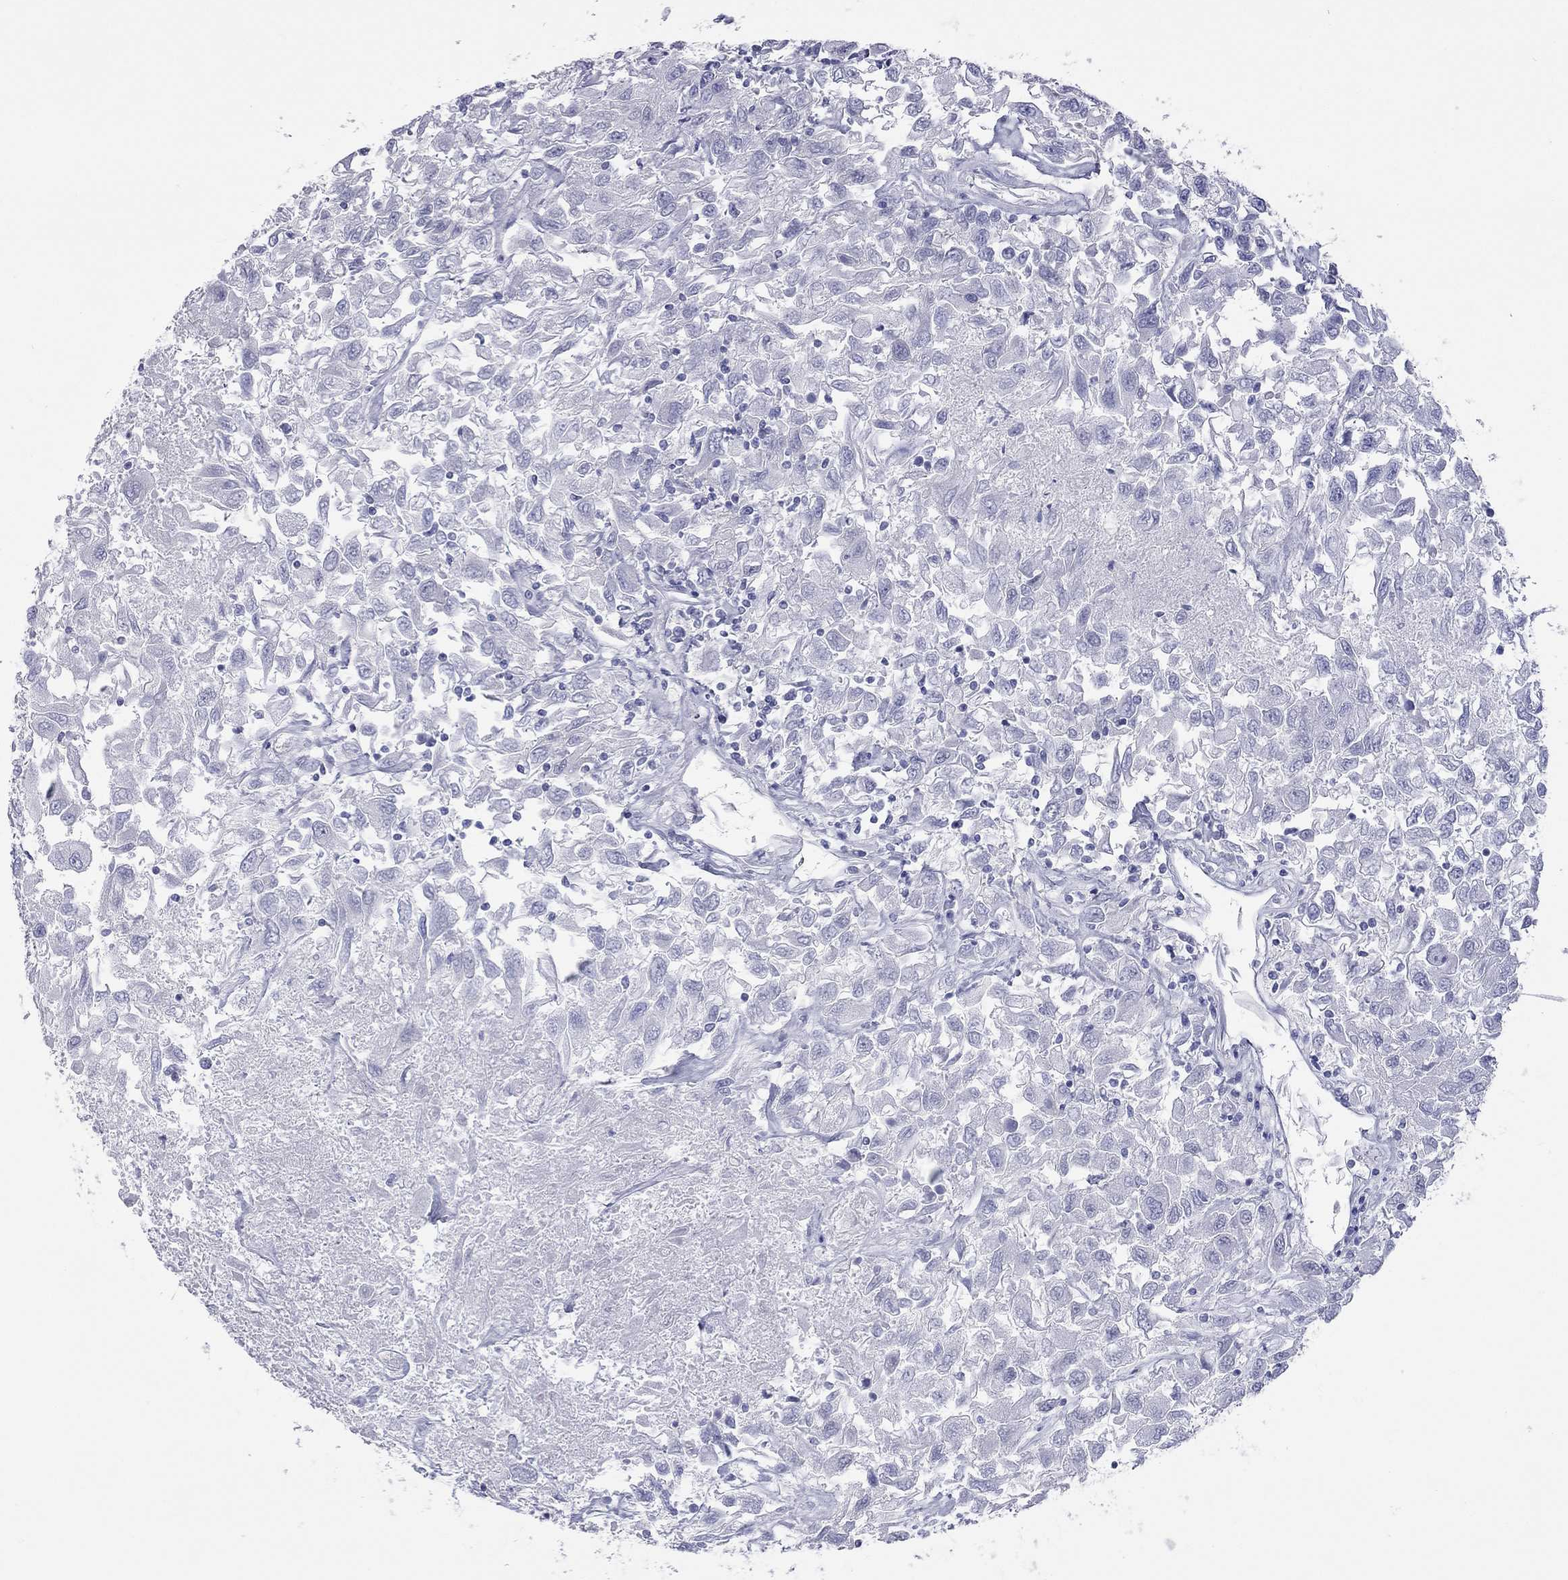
{"staining": {"intensity": "negative", "quantity": "none", "location": "none"}, "tissue": "renal cancer", "cell_type": "Tumor cells", "image_type": "cancer", "snomed": [{"axis": "morphology", "description": "Adenocarcinoma, NOS"}, {"axis": "topography", "description": "Kidney"}], "caption": "A photomicrograph of human renal adenocarcinoma is negative for staining in tumor cells.", "gene": "ACTL7B", "patient": {"sex": "female", "age": 76}}